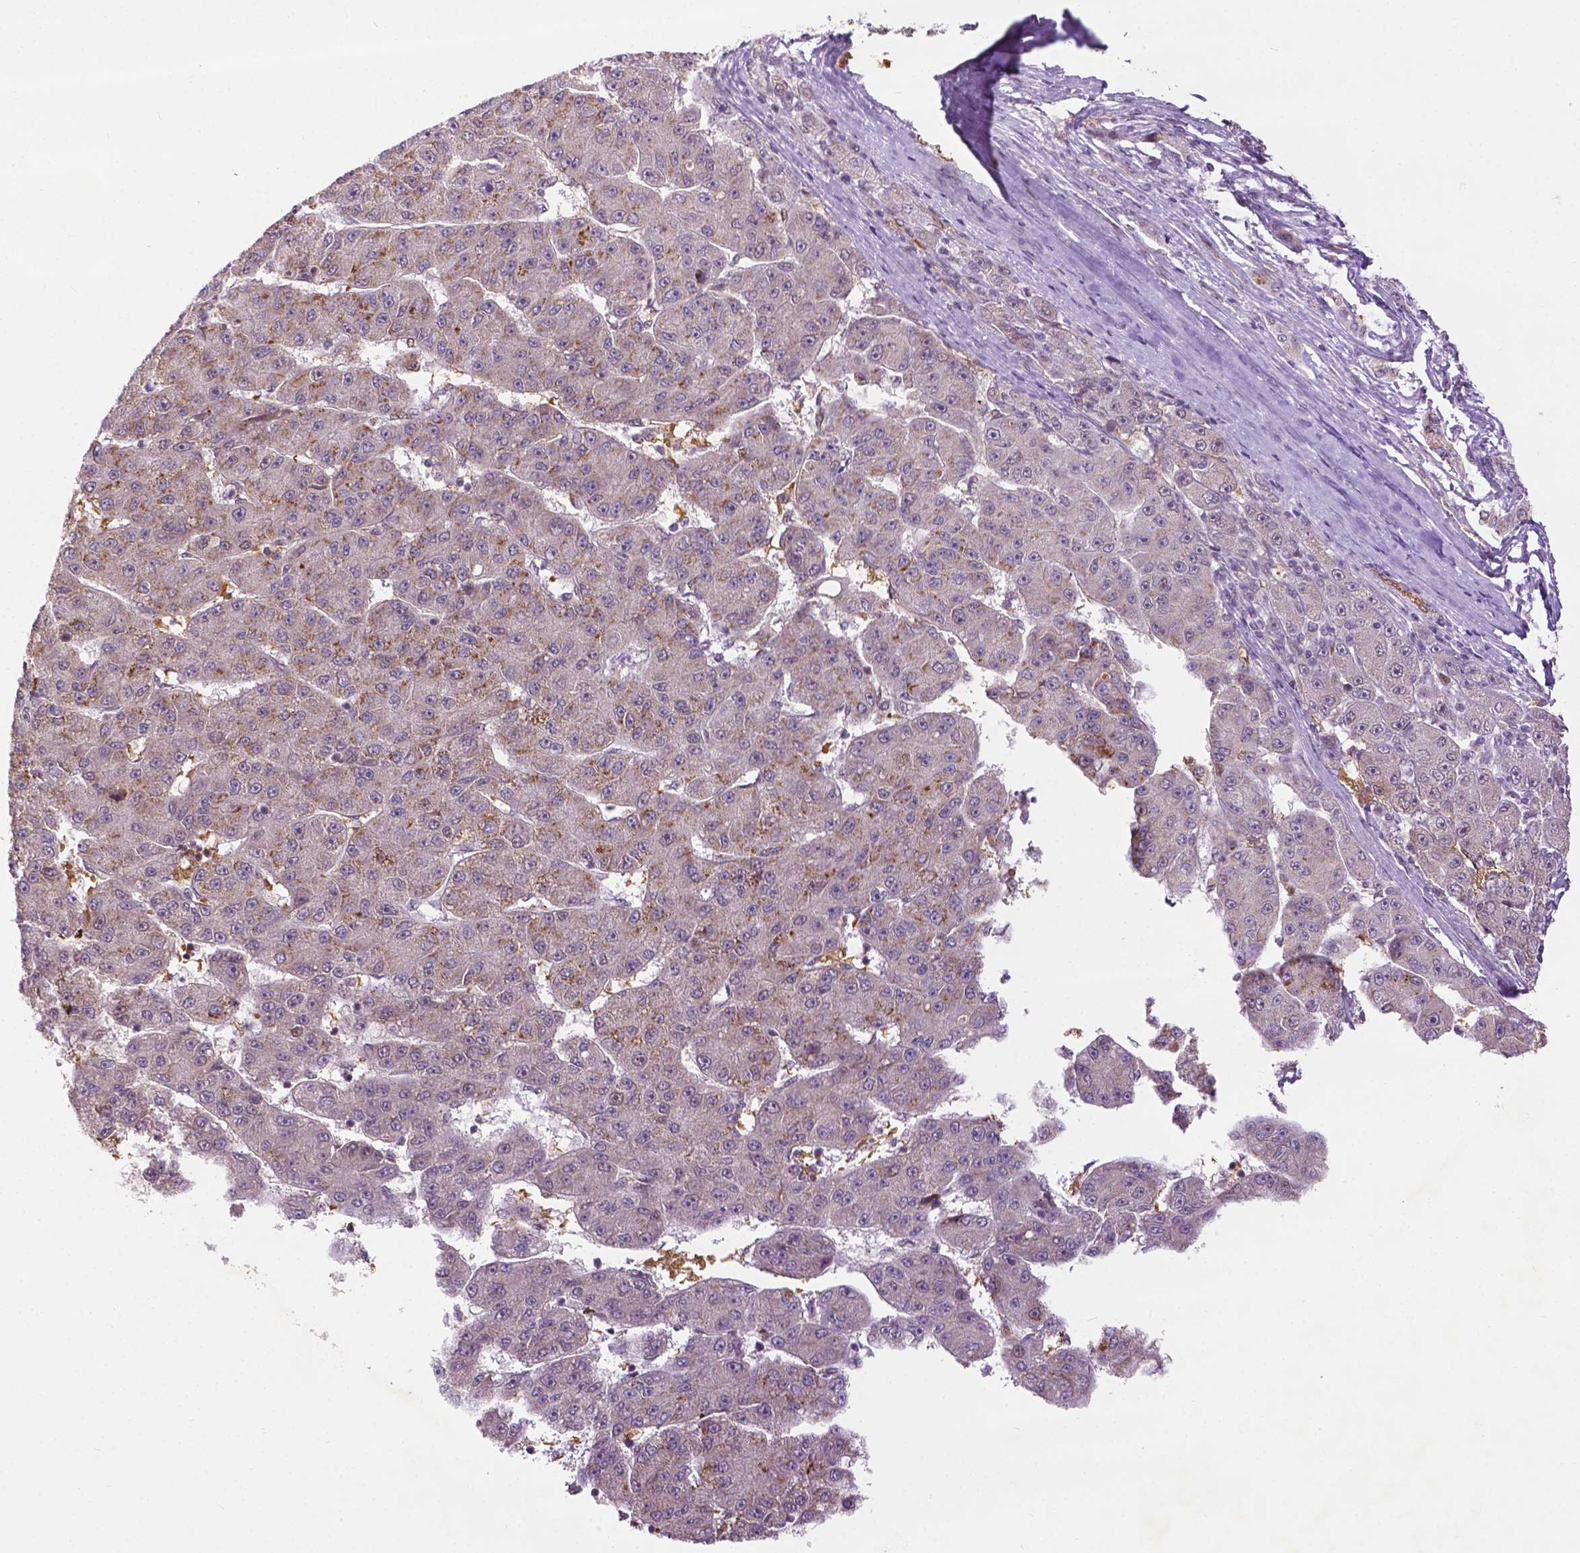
{"staining": {"intensity": "negative", "quantity": "none", "location": "none"}, "tissue": "liver cancer", "cell_type": "Tumor cells", "image_type": "cancer", "snomed": [{"axis": "morphology", "description": "Carcinoma, Hepatocellular, NOS"}, {"axis": "topography", "description": "Liver"}], "caption": "Tumor cells show no significant staining in hepatocellular carcinoma (liver).", "gene": "ZNF41", "patient": {"sex": "male", "age": 67}}